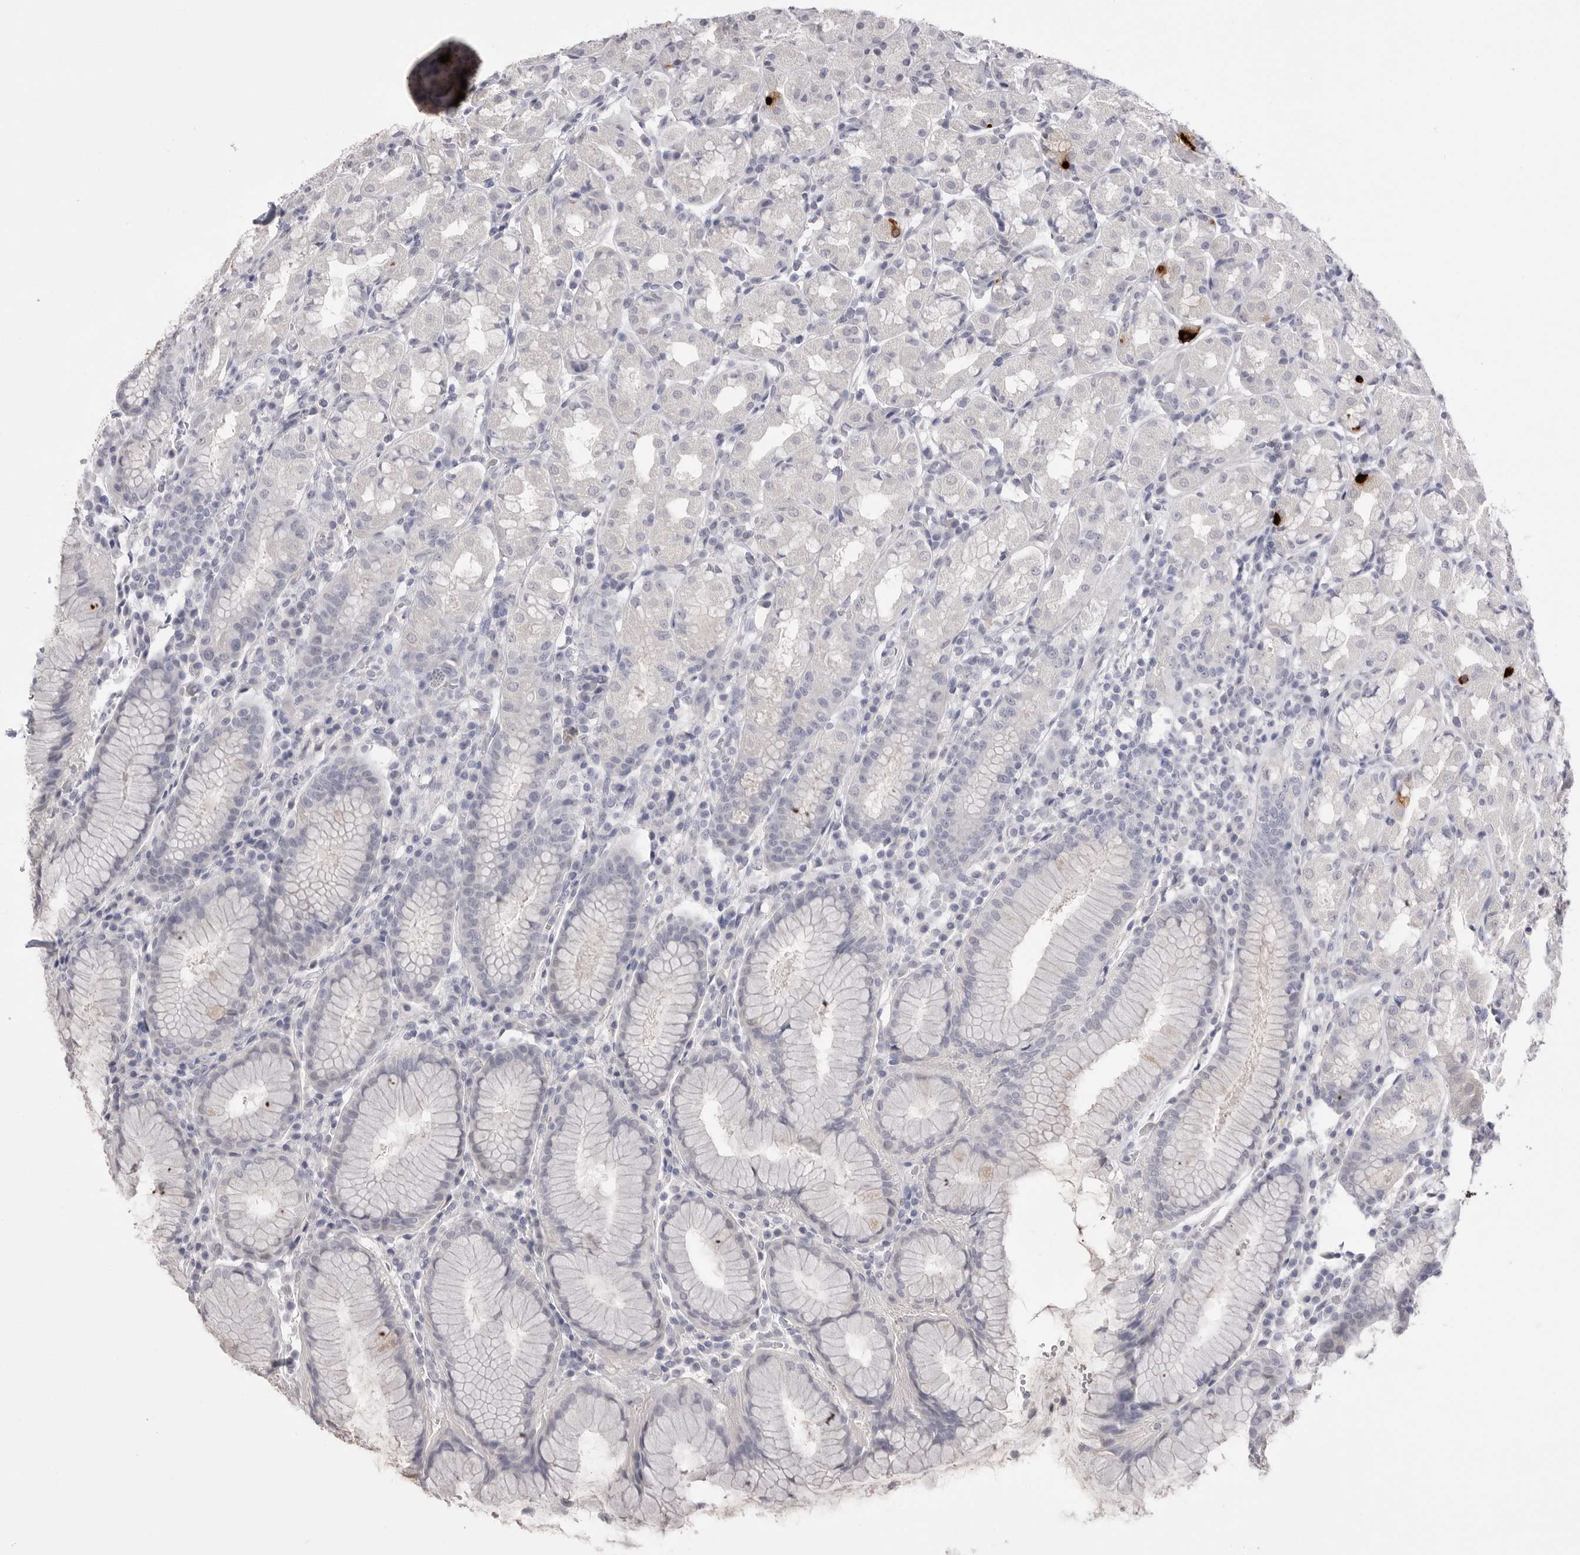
{"staining": {"intensity": "negative", "quantity": "none", "location": "none"}, "tissue": "stomach", "cell_type": "Glandular cells", "image_type": "normal", "snomed": [{"axis": "morphology", "description": "Normal tissue, NOS"}, {"axis": "topography", "description": "Stomach, lower"}], "caption": "Protein analysis of normal stomach reveals no significant expression in glandular cells. (Stains: DAB IHC with hematoxylin counter stain, Microscopy: brightfield microscopy at high magnification).", "gene": "CPB1", "patient": {"sex": "female", "age": 56}}